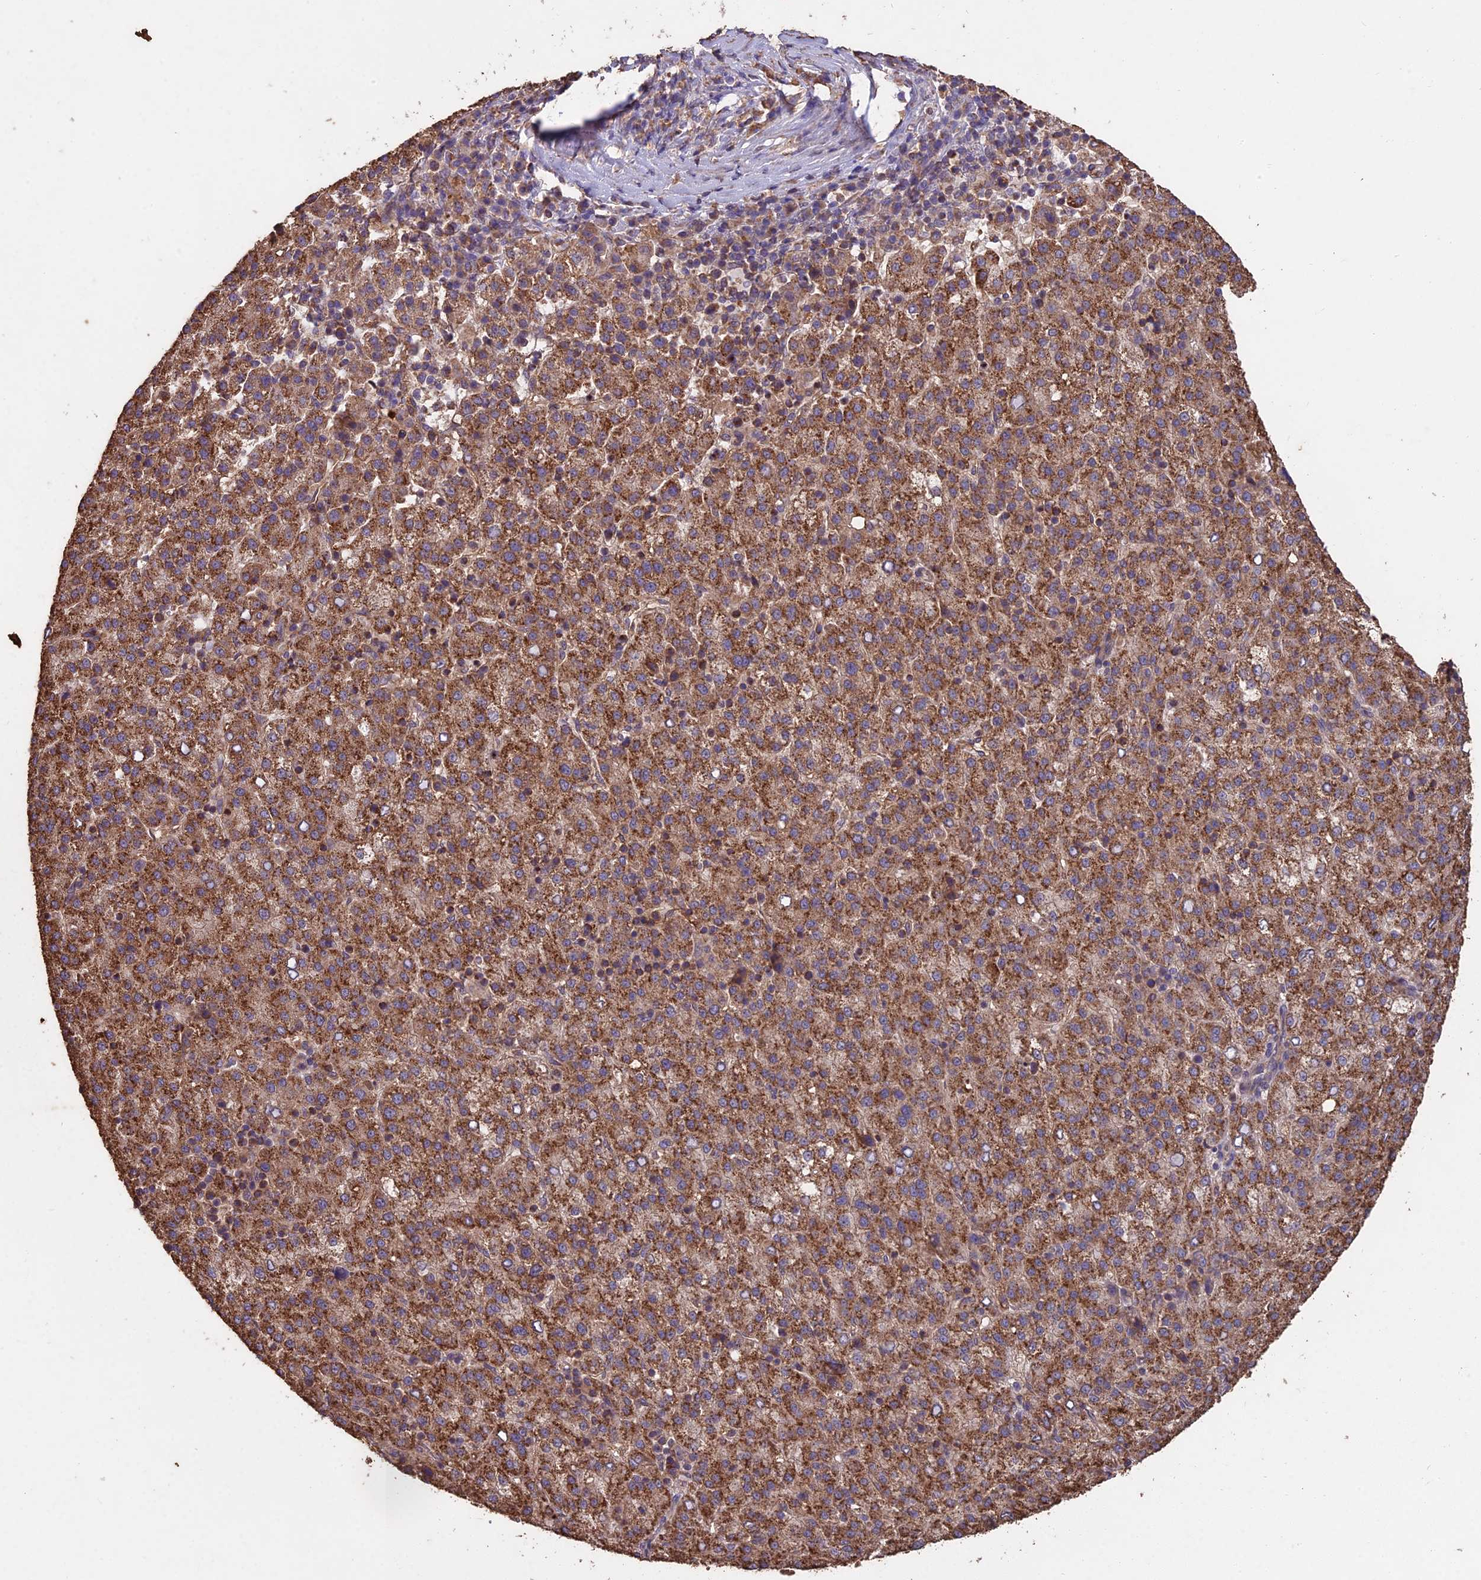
{"staining": {"intensity": "strong", "quantity": ">75%", "location": "cytoplasmic/membranous"}, "tissue": "liver cancer", "cell_type": "Tumor cells", "image_type": "cancer", "snomed": [{"axis": "morphology", "description": "Carcinoma, Hepatocellular, NOS"}, {"axis": "topography", "description": "Liver"}], "caption": "Immunohistochemistry (IHC) image of human hepatocellular carcinoma (liver) stained for a protein (brown), which reveals high levels of strong cytoplasmic/membranous expression in about >75% of tumor cells.", "gene": "CEMIP2", "patient": {"sex": "female", "age": 58}}